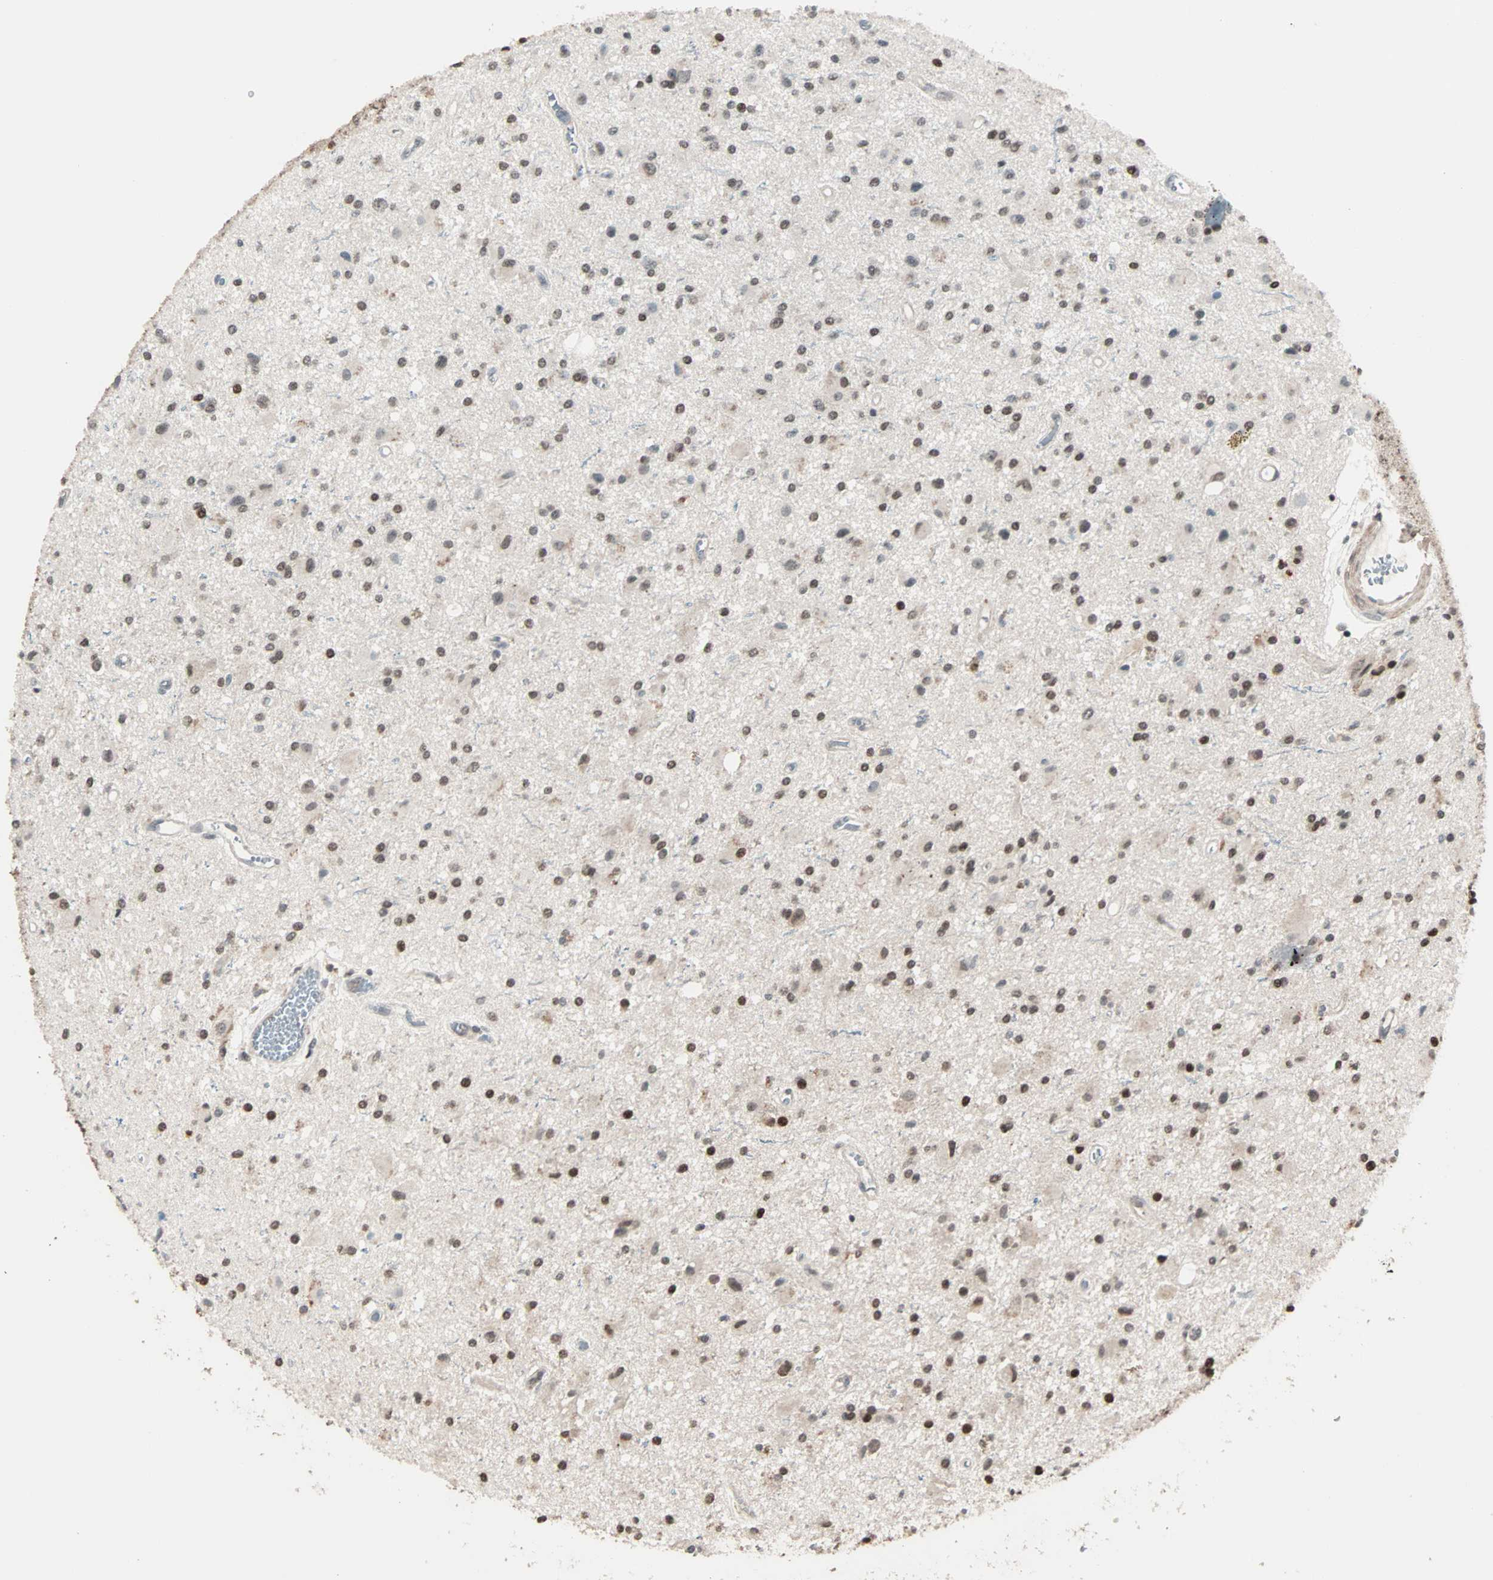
{"staining": {"intensity": "moderate", "quantity": "<25%", "location": "nuclear"}, "tissue": "glioma", "cell_type": "Tumor cells", "image_type": "cancer", "snomed": [{"axis": "morphology", "description": "Glioma, malignant, Low grade"}, {"axis": "topography", "description": "Brain"}], "caption": "A histopathology image of human glioma stained for a protein exhibits moderate nuclear brown staining in tumor cells.", "gene": "CBX4", "patient": {"sex": "male", "age": 58}}